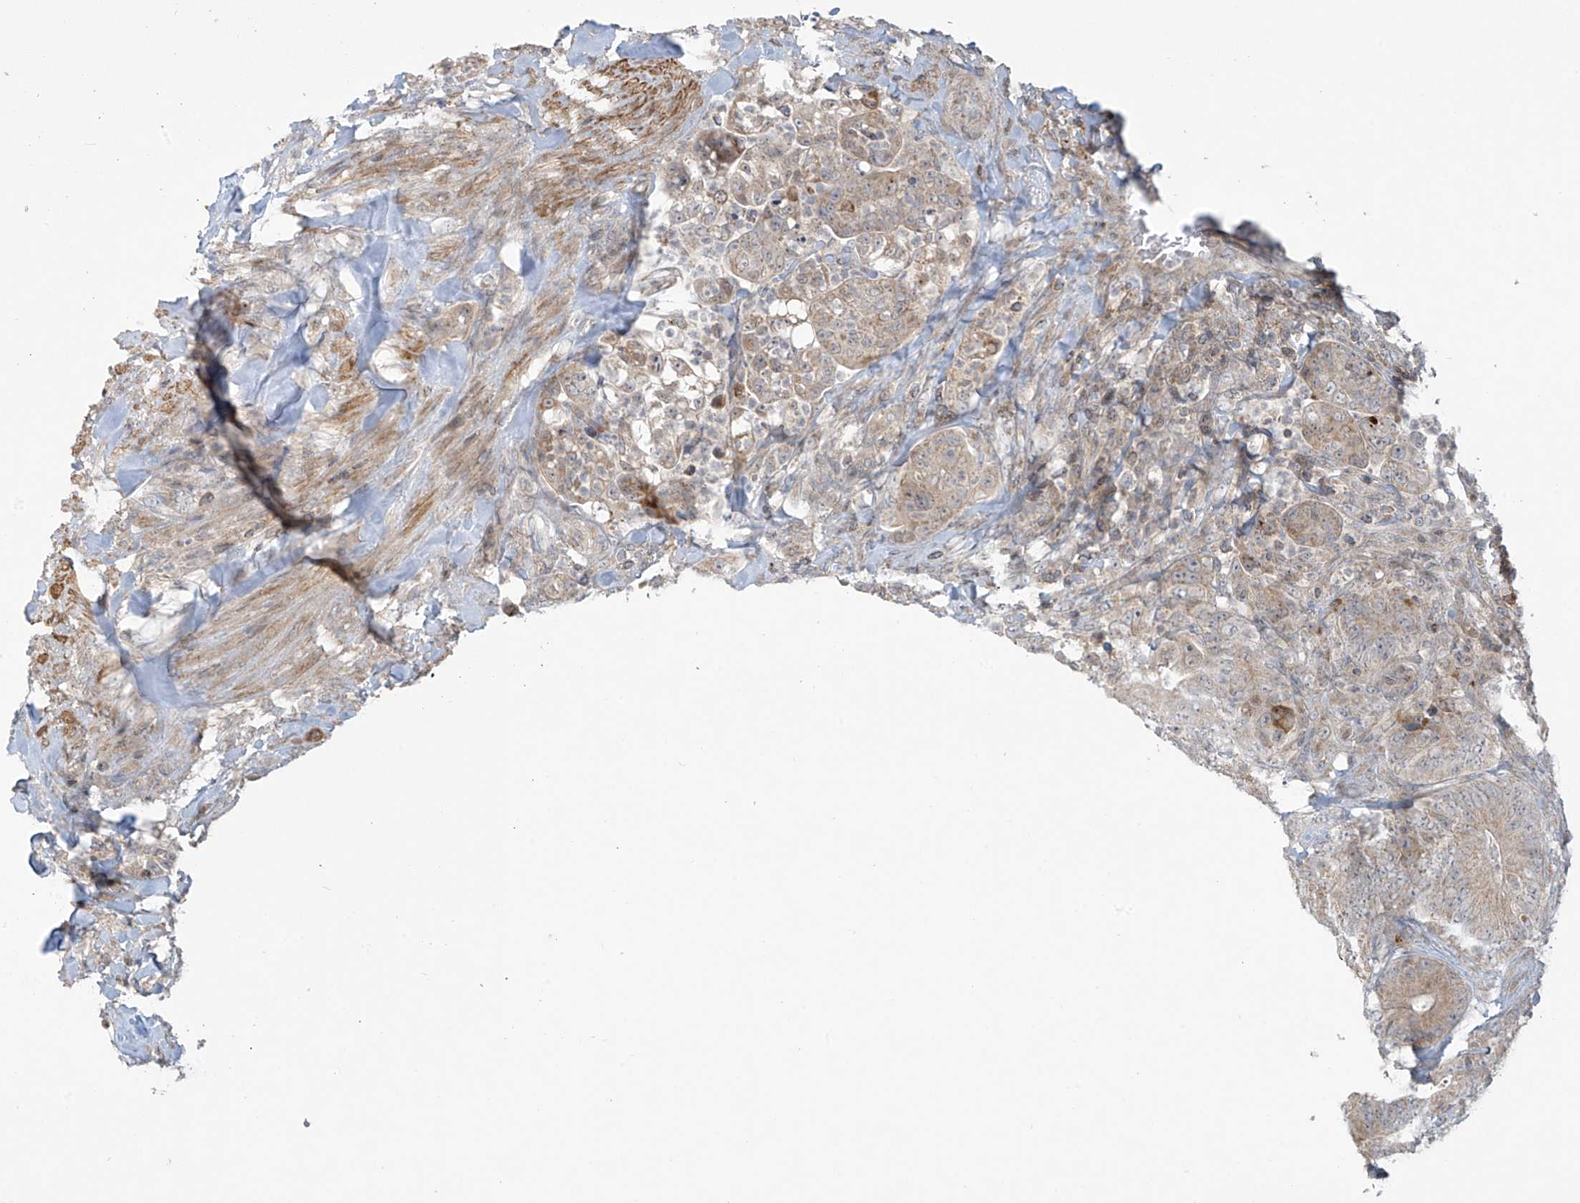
{"staining": {"intensity": "weak", "quantity": ">75%", "location": "cytoplasmic/membranous"}, "tissue": "colorectal cancer", "cell_type": "Tumor cells", "image_type": "cancer", "snomed": [{"axis": "morphology", "description": "Normal tissue, NOS"}, {"axis": "topography", "description": "Colon"}], "caption": "A histopathology image showing weak cytoplasmic/membranous expression in about >75% of tumor cells in colorectal cancer, as visualized by brown immunohistochemical staining.", "gene": "HDDC2", "patient": {"sex": "female", "age": 82}}